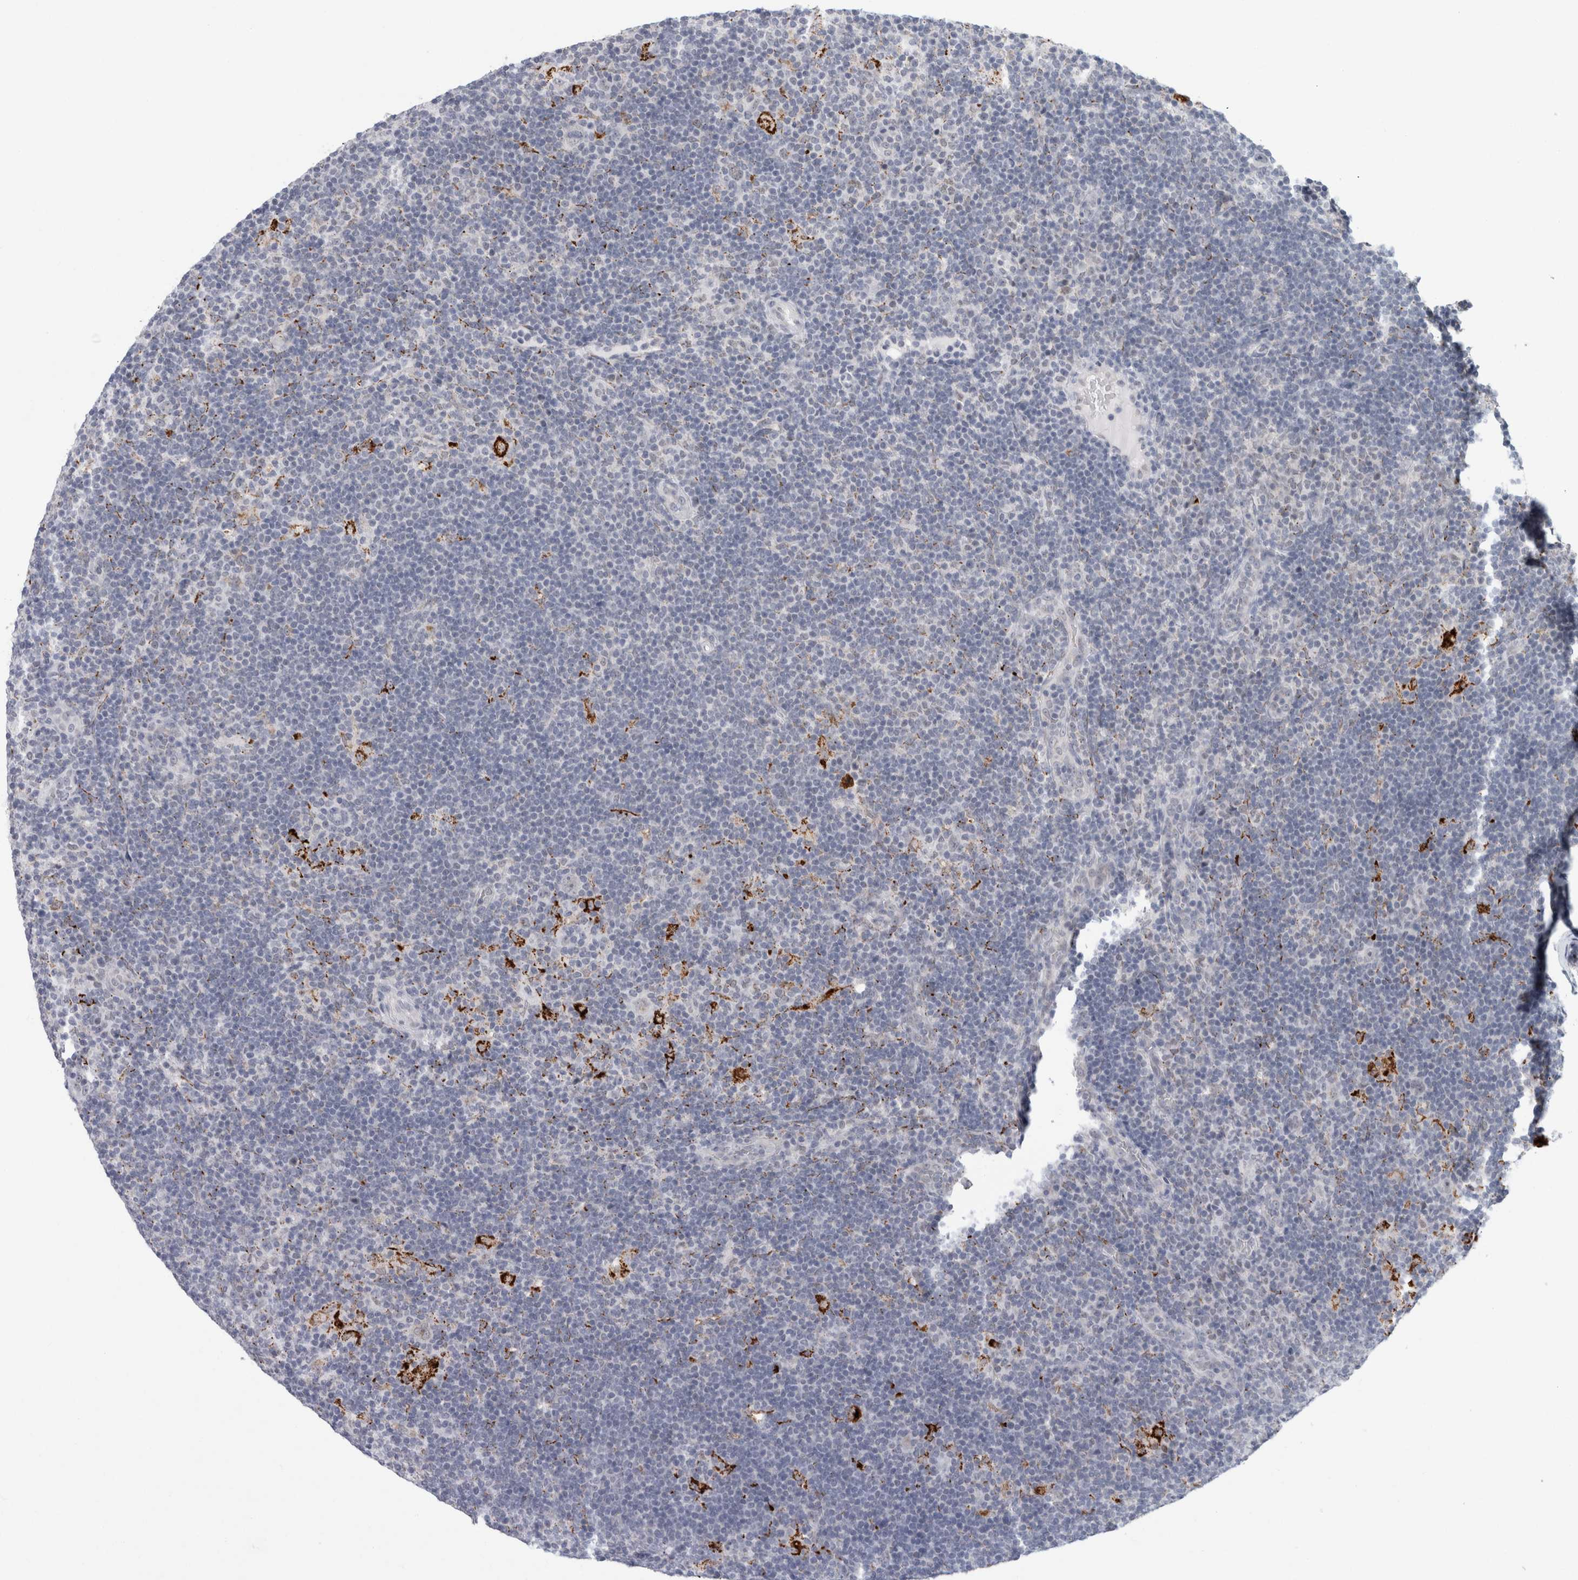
{"staining": {"intensity": "negative", "quantity": "none", "location": "none"}, "tissue": "lymphoma", "cell_type": "Tumor cells", "image_type": "cancer", "snomed": [{"axis": "morphology", "description": "Hodgkin's disease, NOS"}, {"axis": "topography", "description": "Lymph node"}], "caption": "This histopathology image is of Hodgkin's disease stained with IHC to label a protein in brown with the nuclei are counter-stained blue. There is no expression in tumor cells. (IHC, brightfield microscopy, high magnification).", "gene": "NIPA1", "patient": {"sex": "female", "age": 57}}